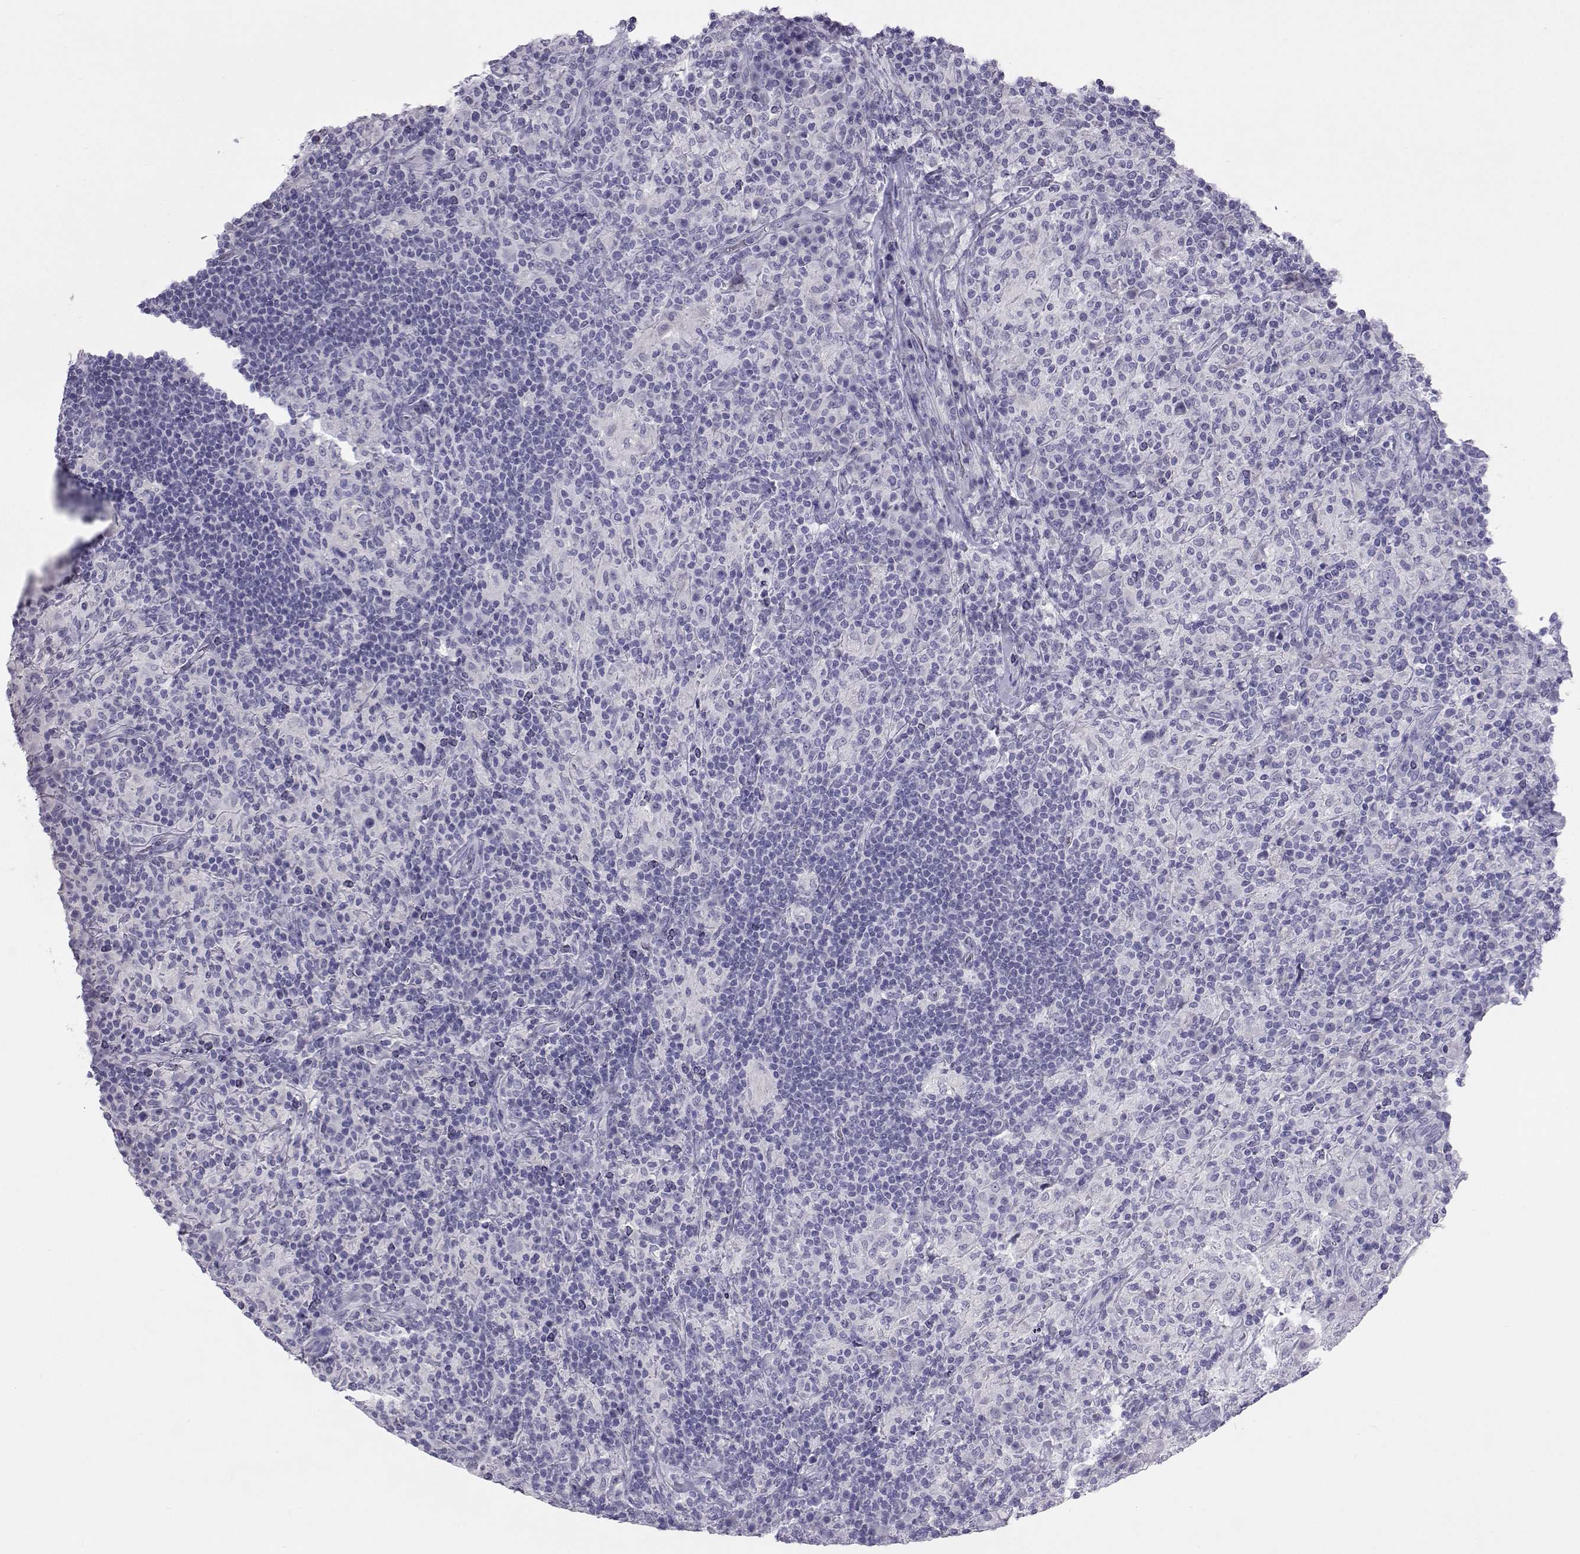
{"staining": {"intensity": "negative", "quantity": "none", "location": "none"}, "tissue": "lymphoma", "cell_type": "Tumor cells", "image_type": "cancer", "snomed": [{"axis": "morphology", "description": "Hodgkin's disease, NOS"}, {"axis": "topography", "description": "Lymph node"}], "caption": "This is an immunohistochemistry (IHC) histopathology image of Hodgkin's disease. There is no expression in tumor cells.", "gene": "PLIN4", "patient": {"sex": "male", "age": 70}}